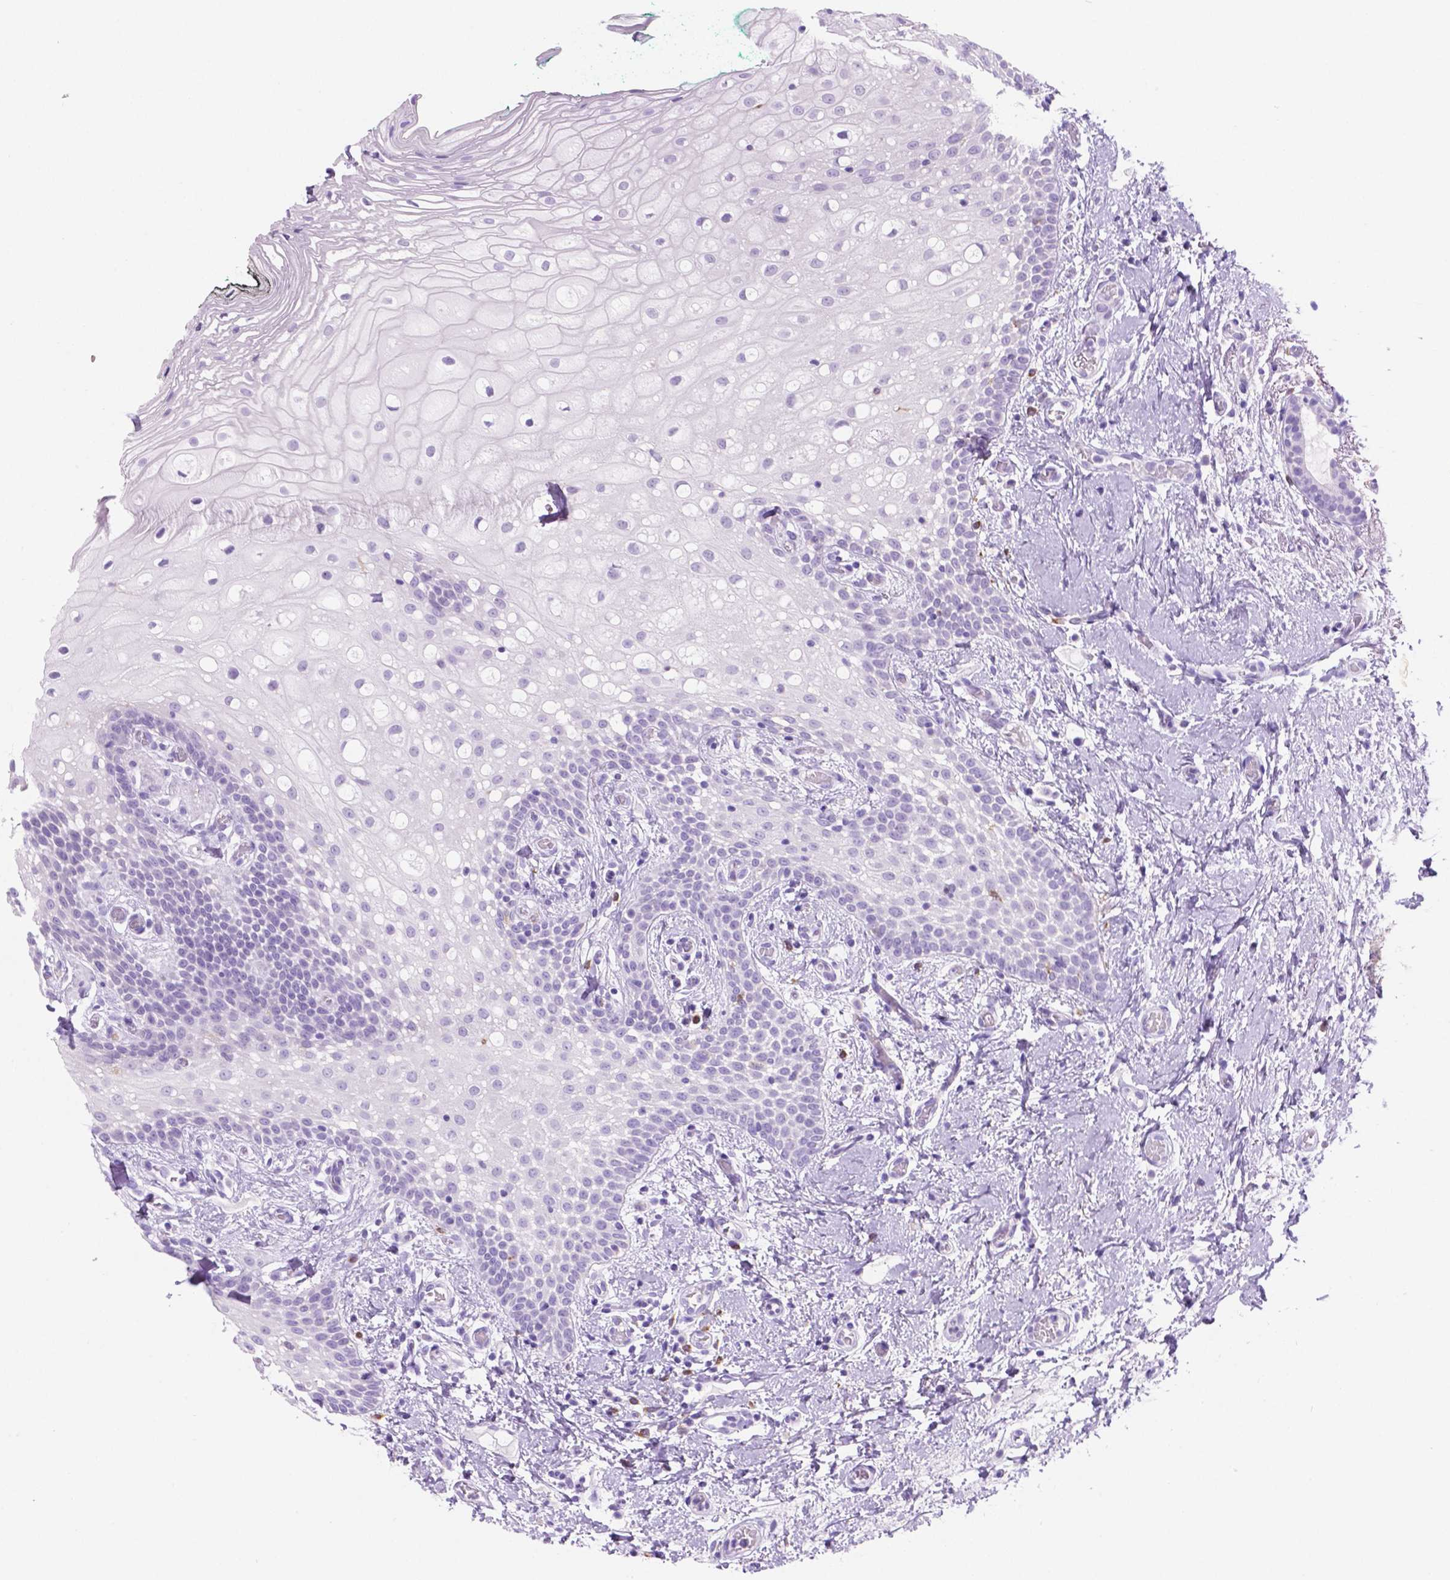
{"staining": {"intensity": "negative", "quantity": "none", "location": "none"}, "tissue": "oral mucosa", "cell_type": "Squamous epithelial cells", "image_type": "normal", "snomed": [{"axis": "morphology", "description": "Normal tissue, NOS"}, {"axis": "topography", "description": "Oral tissue"}], "caption": "Protein analysis of unremarkable oral mucosa demonstrates no significant expression in squamous epithelial cells. (DAB immunohistochemistry (IHC) visualized using brightfield microscopy, high magnification).", "gene": "GRIN2B", "patient": {"sex": "female", "age": 83}}